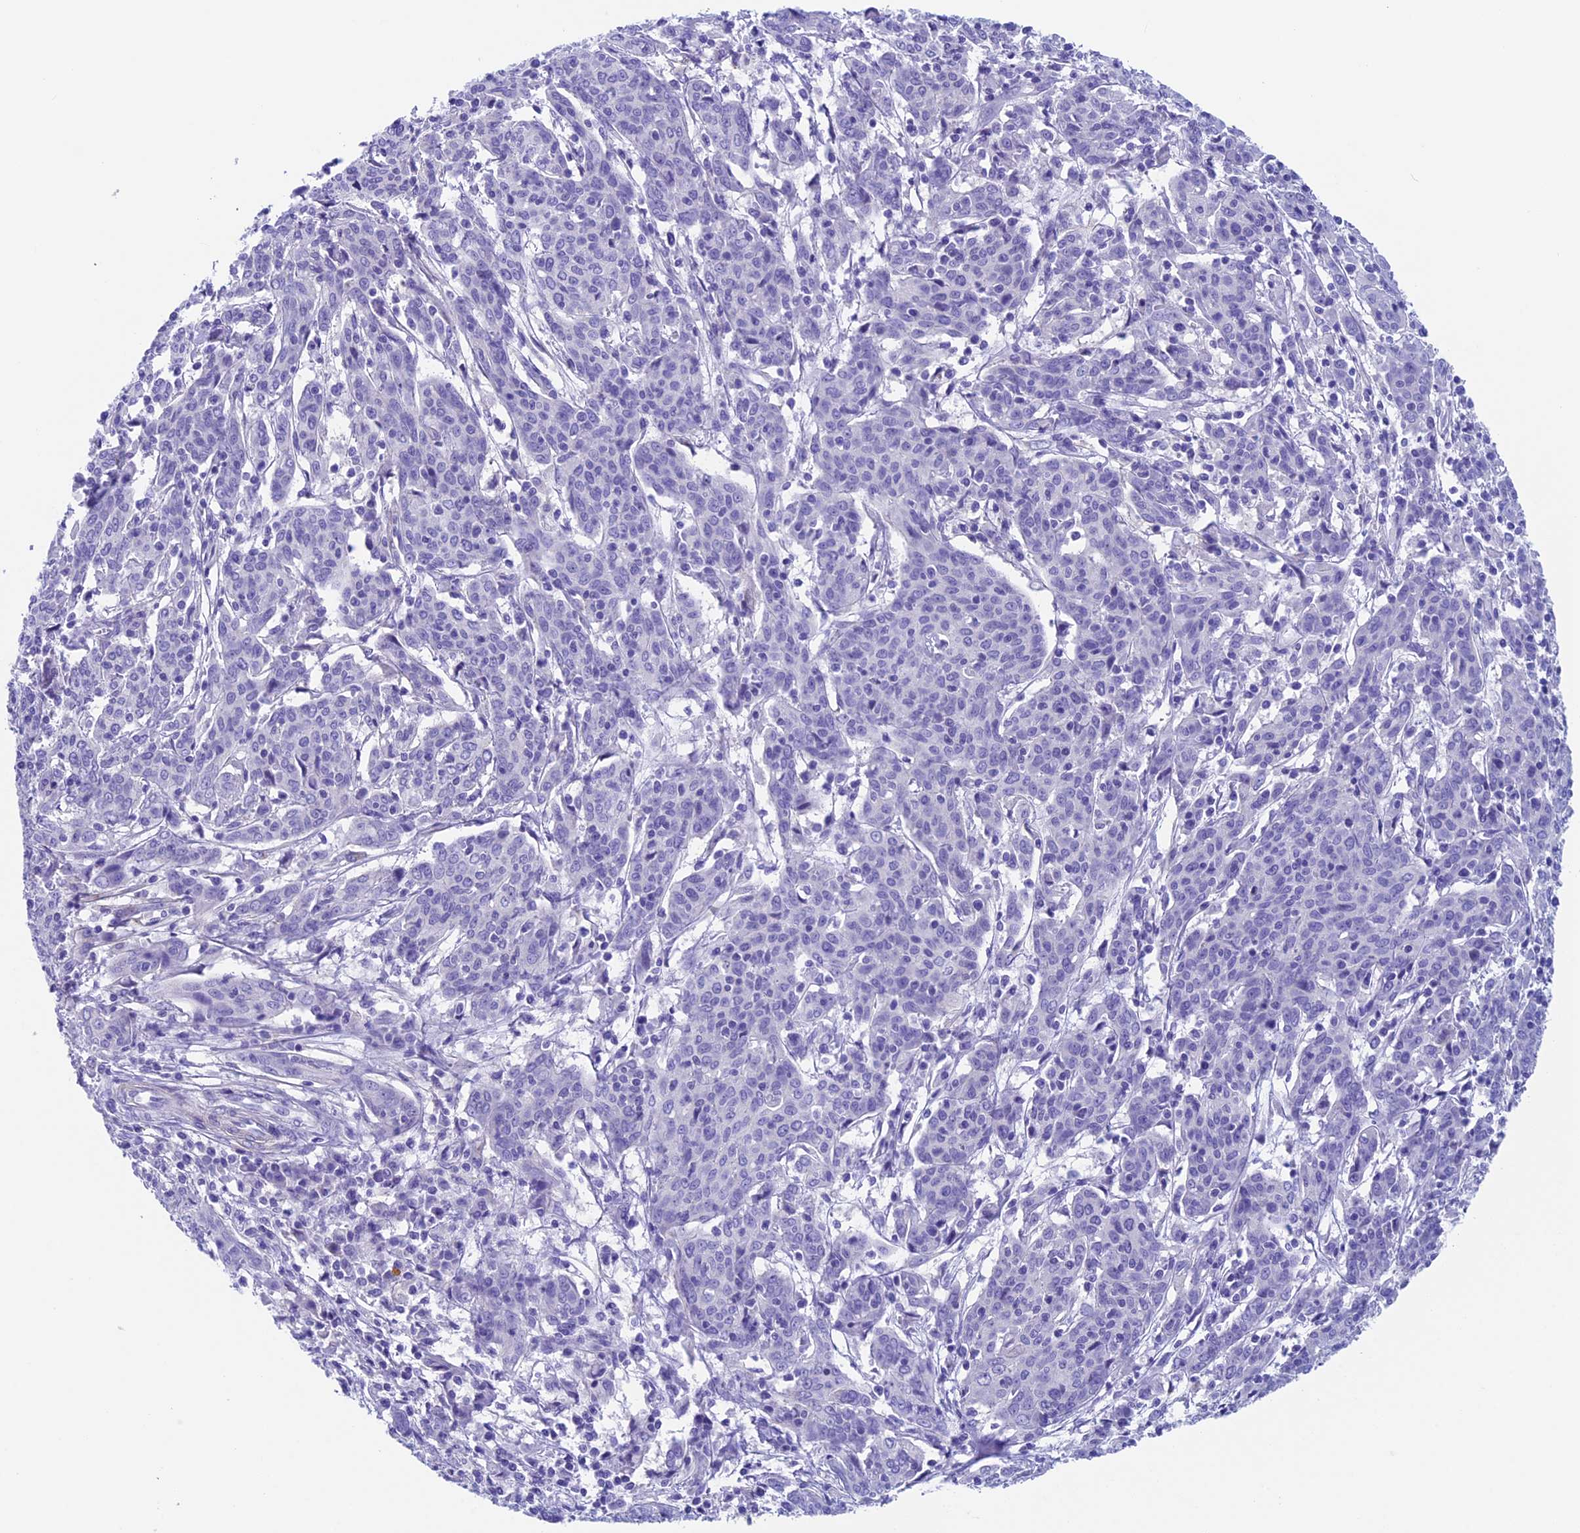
{"staining": {"intensity": "negative", "quantity": "none", "location": "none"}, "tissue": "cervical cancer", "cell_type": "Tumor cells", "image_type": "cancer", "snomed": [{"axis": "morphology", "description": "Squamous cell carcinoma, NOS"}, {"axis": "topography", "description": "Cervix"}], "caption": "Immunohistochemistry of human cervical cancer exhibits no staining in tumor cells.", "gene": "ADH7", "patient": {"sex": "female", "age": 67}}